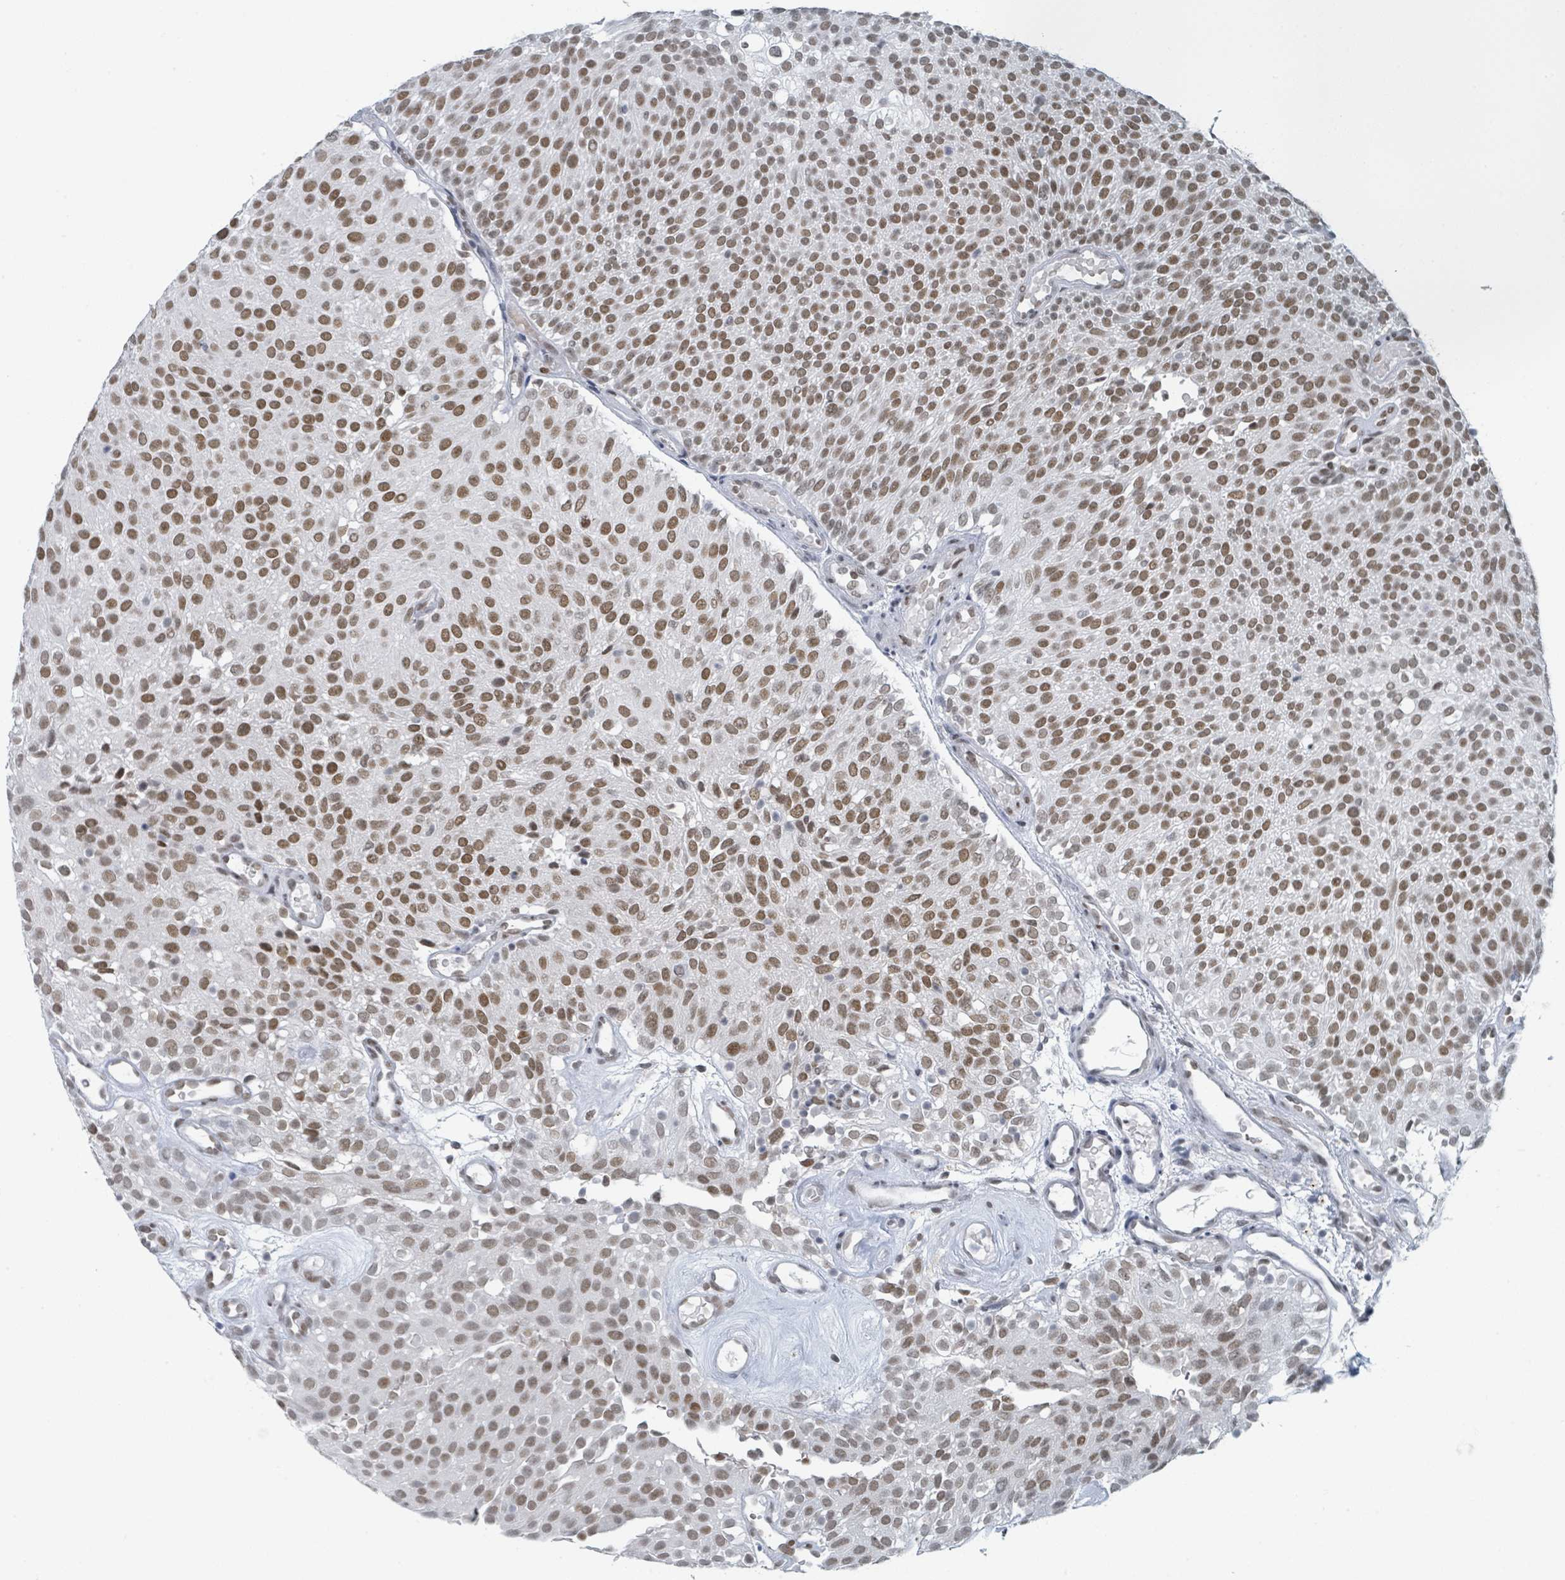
{"staining": {"intensity": "moderate", "quantity": ">75%", "location": "nuclear"}, "tissue": "urothelial cancer", "cell_type": "Tumor cells", "image_type": "cancer", "snomed": [{"axis": "morphology", "description": "Urothelial carcinoma, Low grade"}, {"axis": "topography", "description": "Urinary bladder"}], "caption": "Immunohistochemical staining of urothelial cancer demonstrates medium levels of moderate nuclear expression in about >75% of tumor cells.", "gene": "EHMT2", "patient": {"sex": "male", "age": 78}}